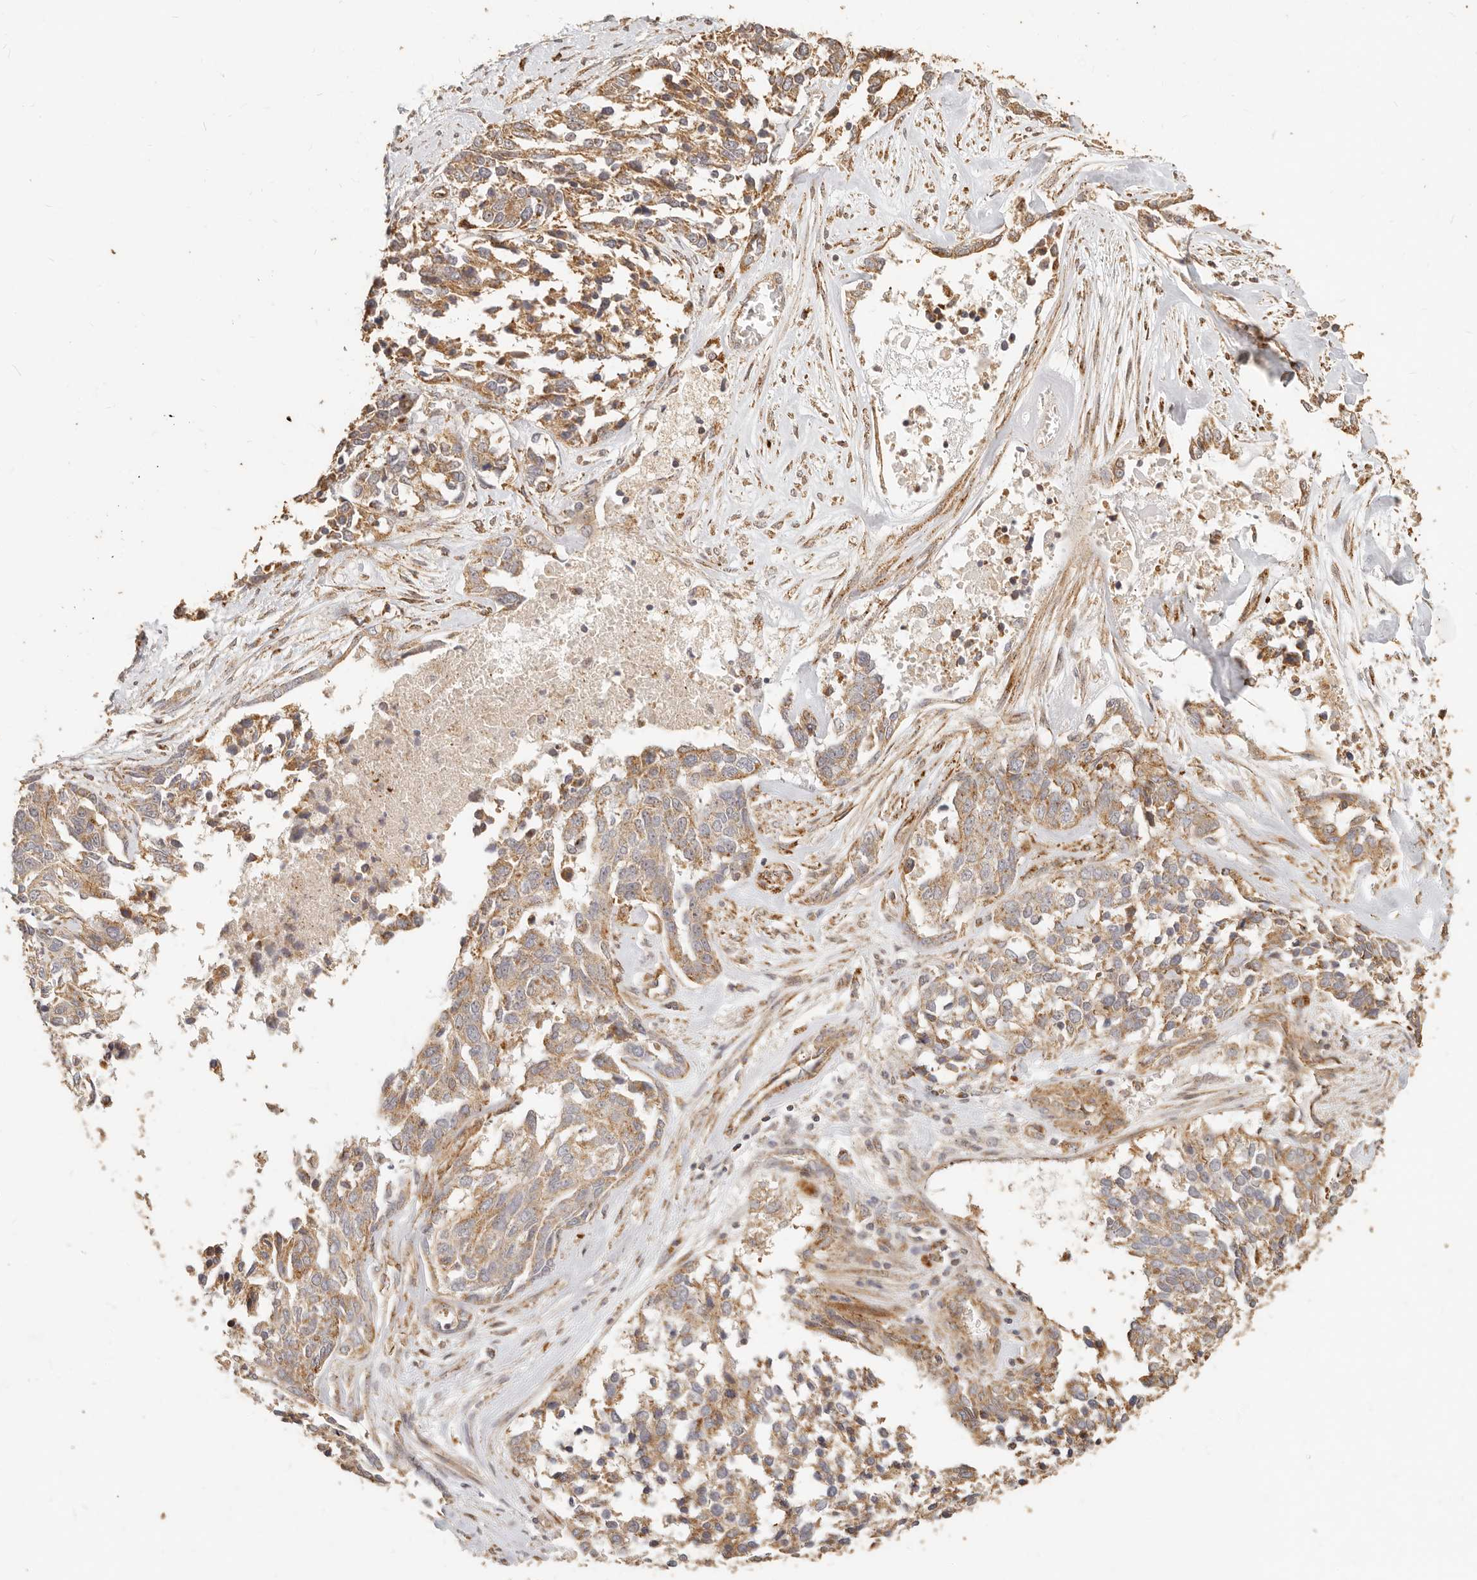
{"staining": {"intensity": "moderate", "quantity": ">75%", "location": "cytoplasmic/membranous"}, "tissue": "ovarian cancer", "cell_type": "Tumor cells", "image_type": "cancer", "snomed": [{"axis": "morphology", "description": "Cystadenocarcinoma, serous, NOS"}, {"axis": "topography", "description": "Ovary"}], "caption": "Immunohistochemical staining of serous cystadenocarcinoma (ovarian) displays moderate cytoplasmic/membranous protein staining in approximately >75% of tumor cells. The staining was performed using DAB to visualize the protein expression in brown, while the nuclei were stained in blue with hematoxylin (Magnification: 20x).", "gene": "PTPN22", "patient": {"sex": "female", "age": 44}}